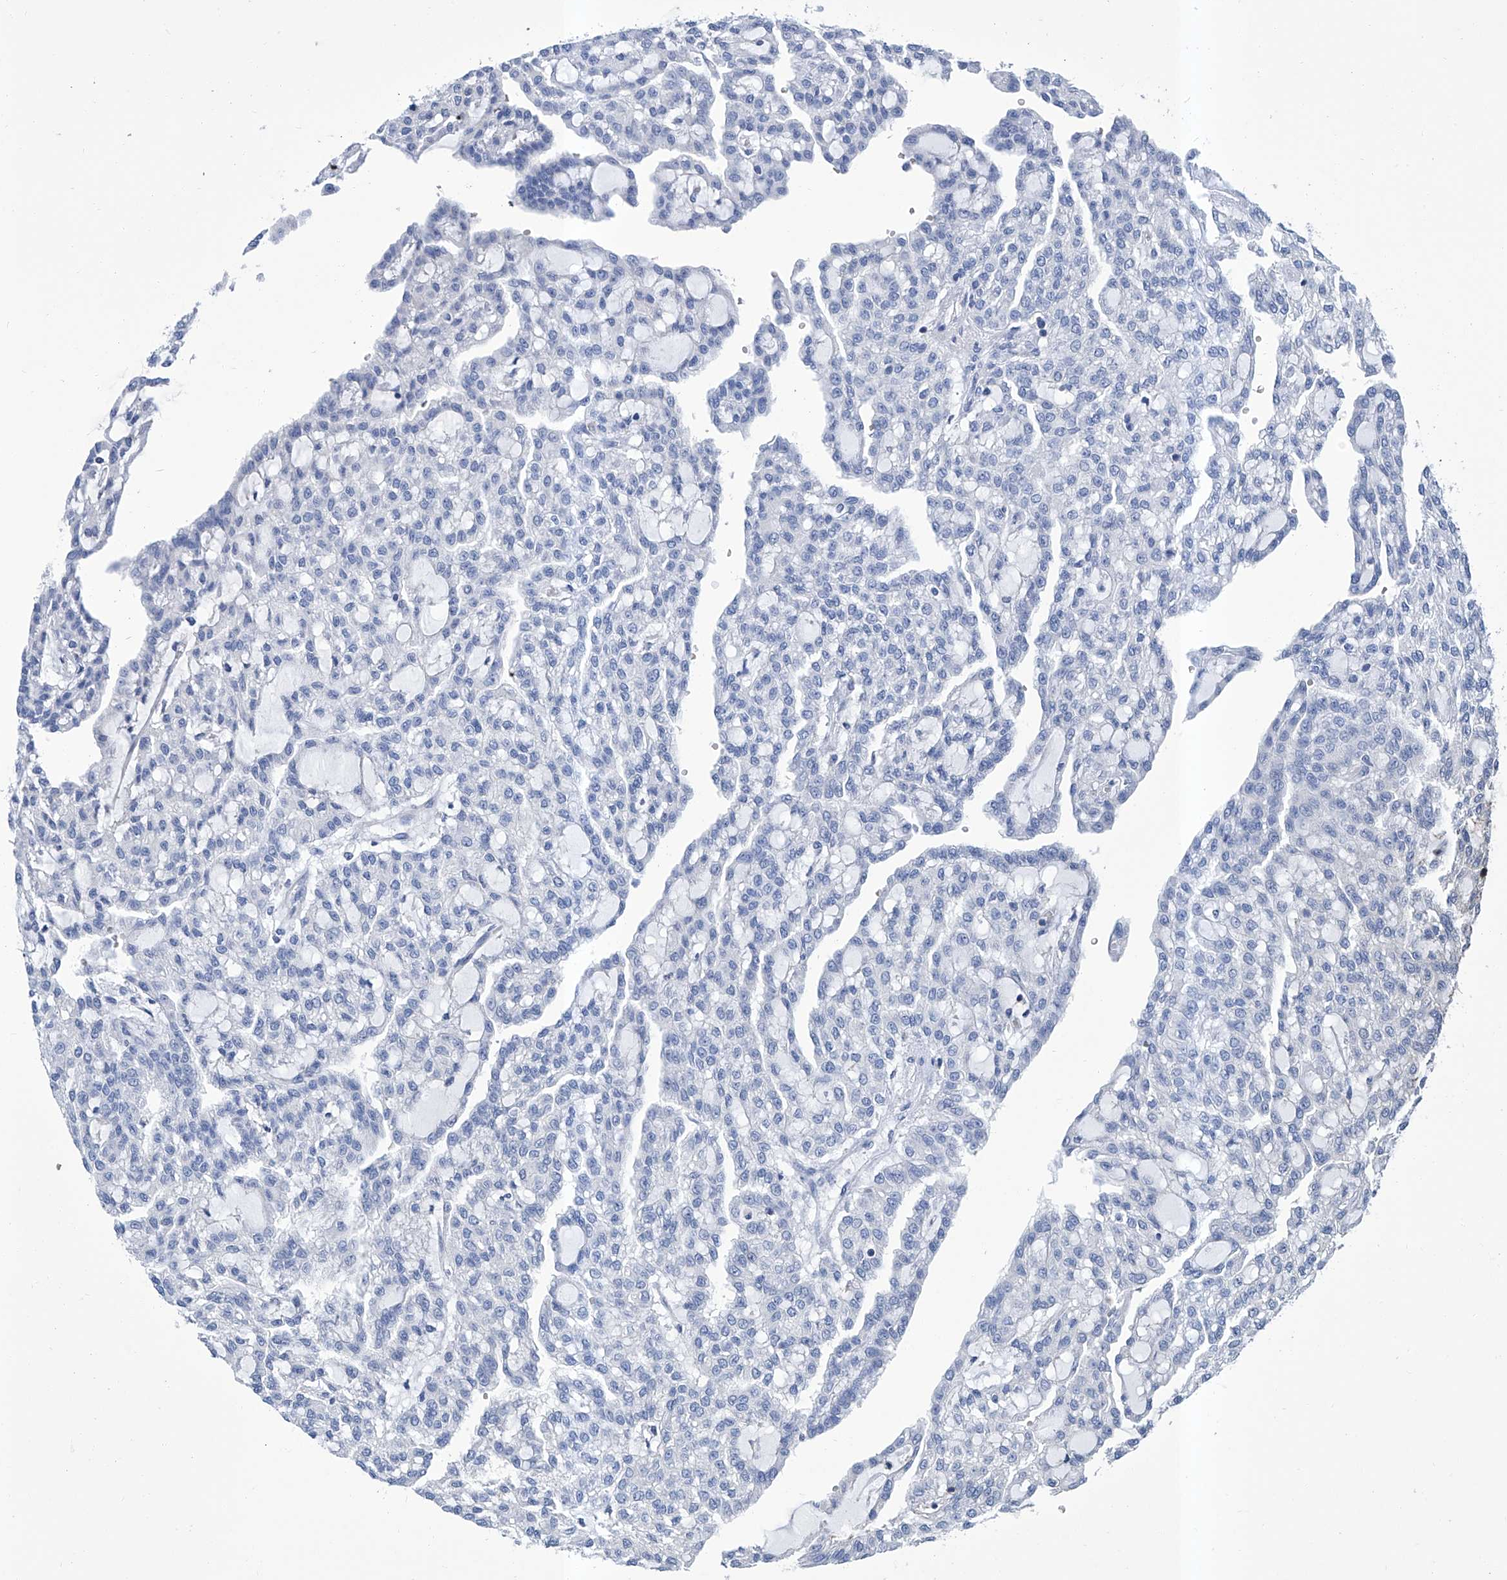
{"staining": {"intensity": "negative", "quantity": "none", "location": "none"}, "tissue": "renal cancer", "cell_type": "Tumor cells", "image_type": "cancer", "snomed": [{"axis": "morphology", "description": "Adenocarcinoma, NOS"}, {"axis": "topography", "description": "Kidney"}], "caption": "A micrograph of human renal cancer (adenocarcinoma) is negative for staining in tumor cells.", "gene": "GPT", "patient": {"sex": "male", "age": 63}}